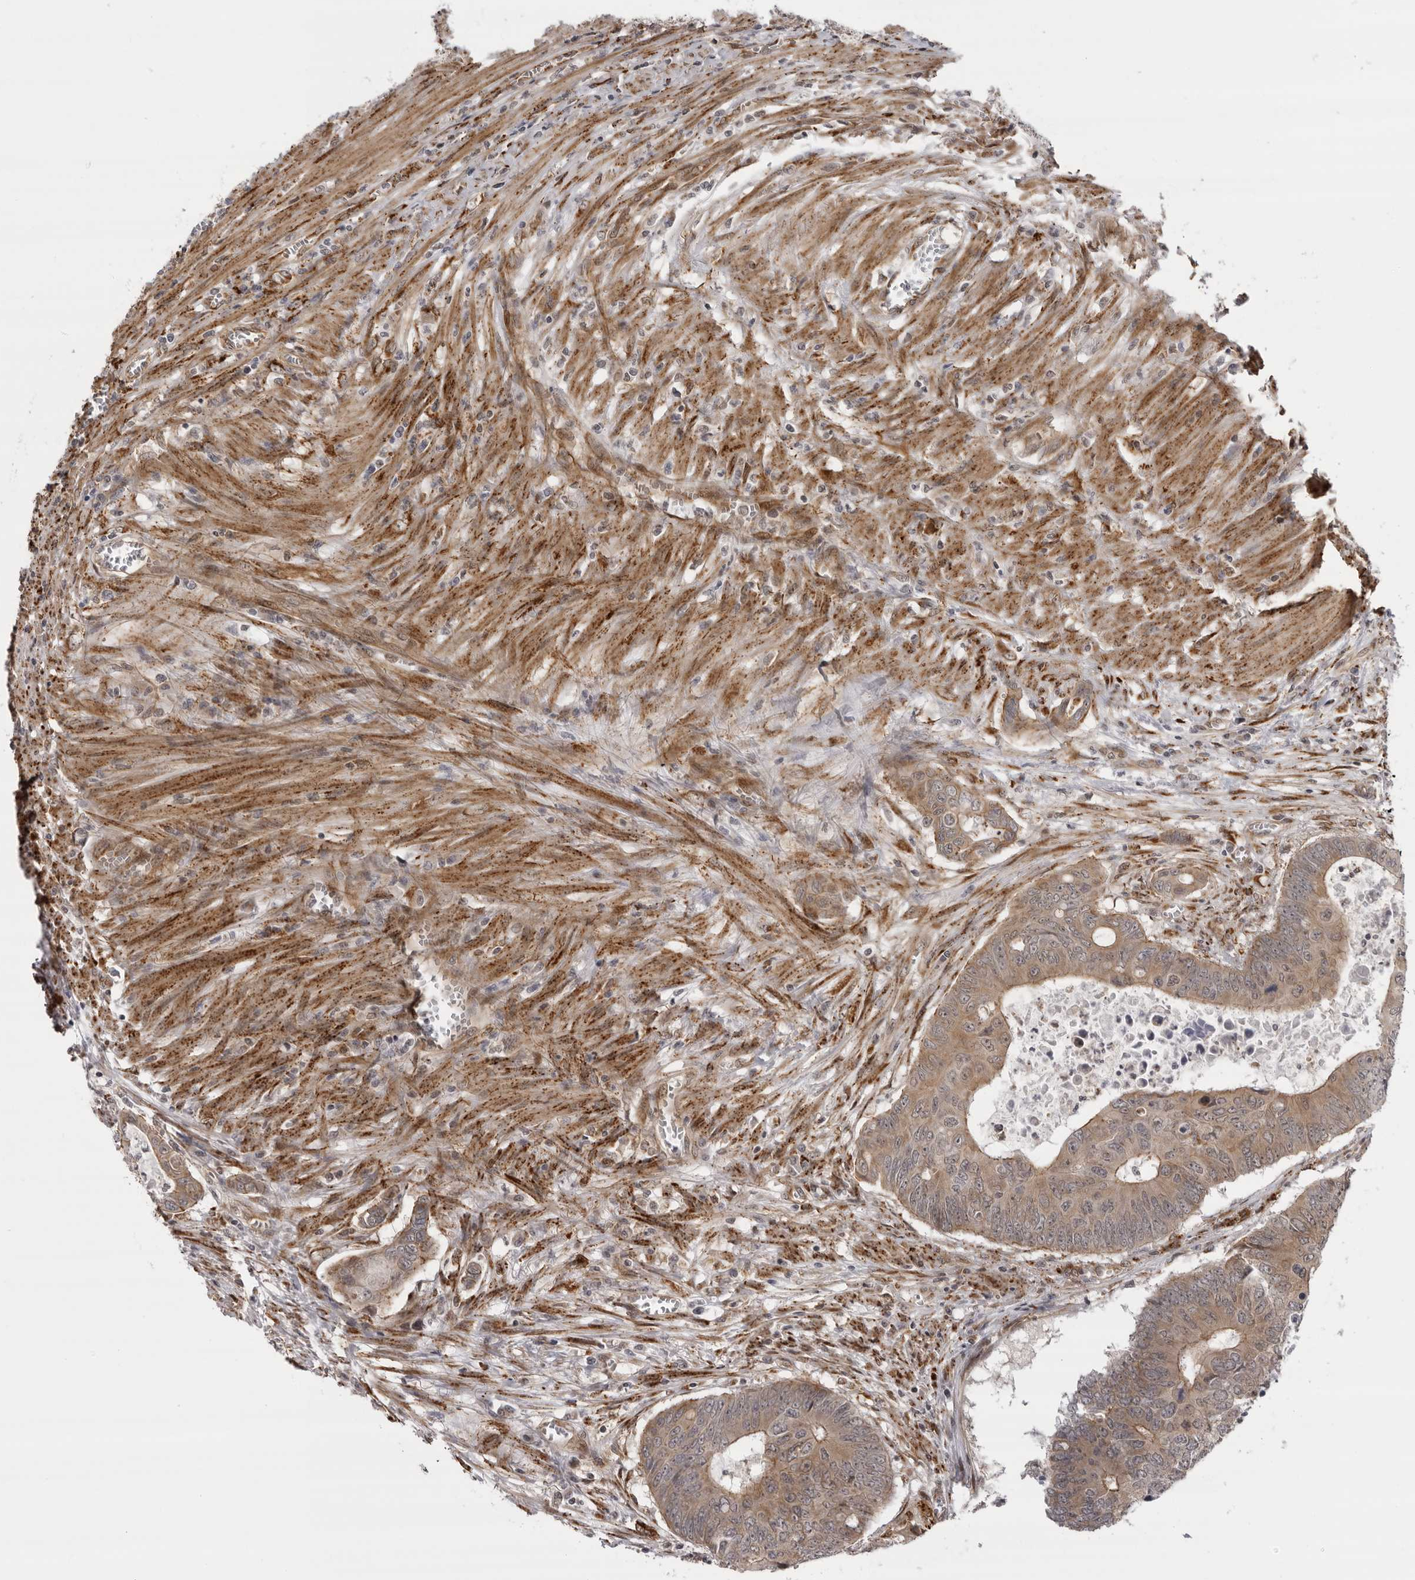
{"staining": {"intensity": "weak", "quantity": ">75%", "location": "cytoplasmic/membranous"}, "tissue": "colorectal cancer", "cell_type": "Tumor cells", "image_type": "cancer", "snomed": [{"axis": "morphology", "description": "Adenocarcinoma, NOS"}, {"axis": "topography", "description": "Colon"}], "caption": "A high-resolution image shows immunohistochemistry staining of adenocarcinoma (colorectal), which displays weak cytoplasmic/membranous positivity in about >75% of tumor cells.", "gene": "DNAH14", "patient": {"sex": "male", "age": 87}}